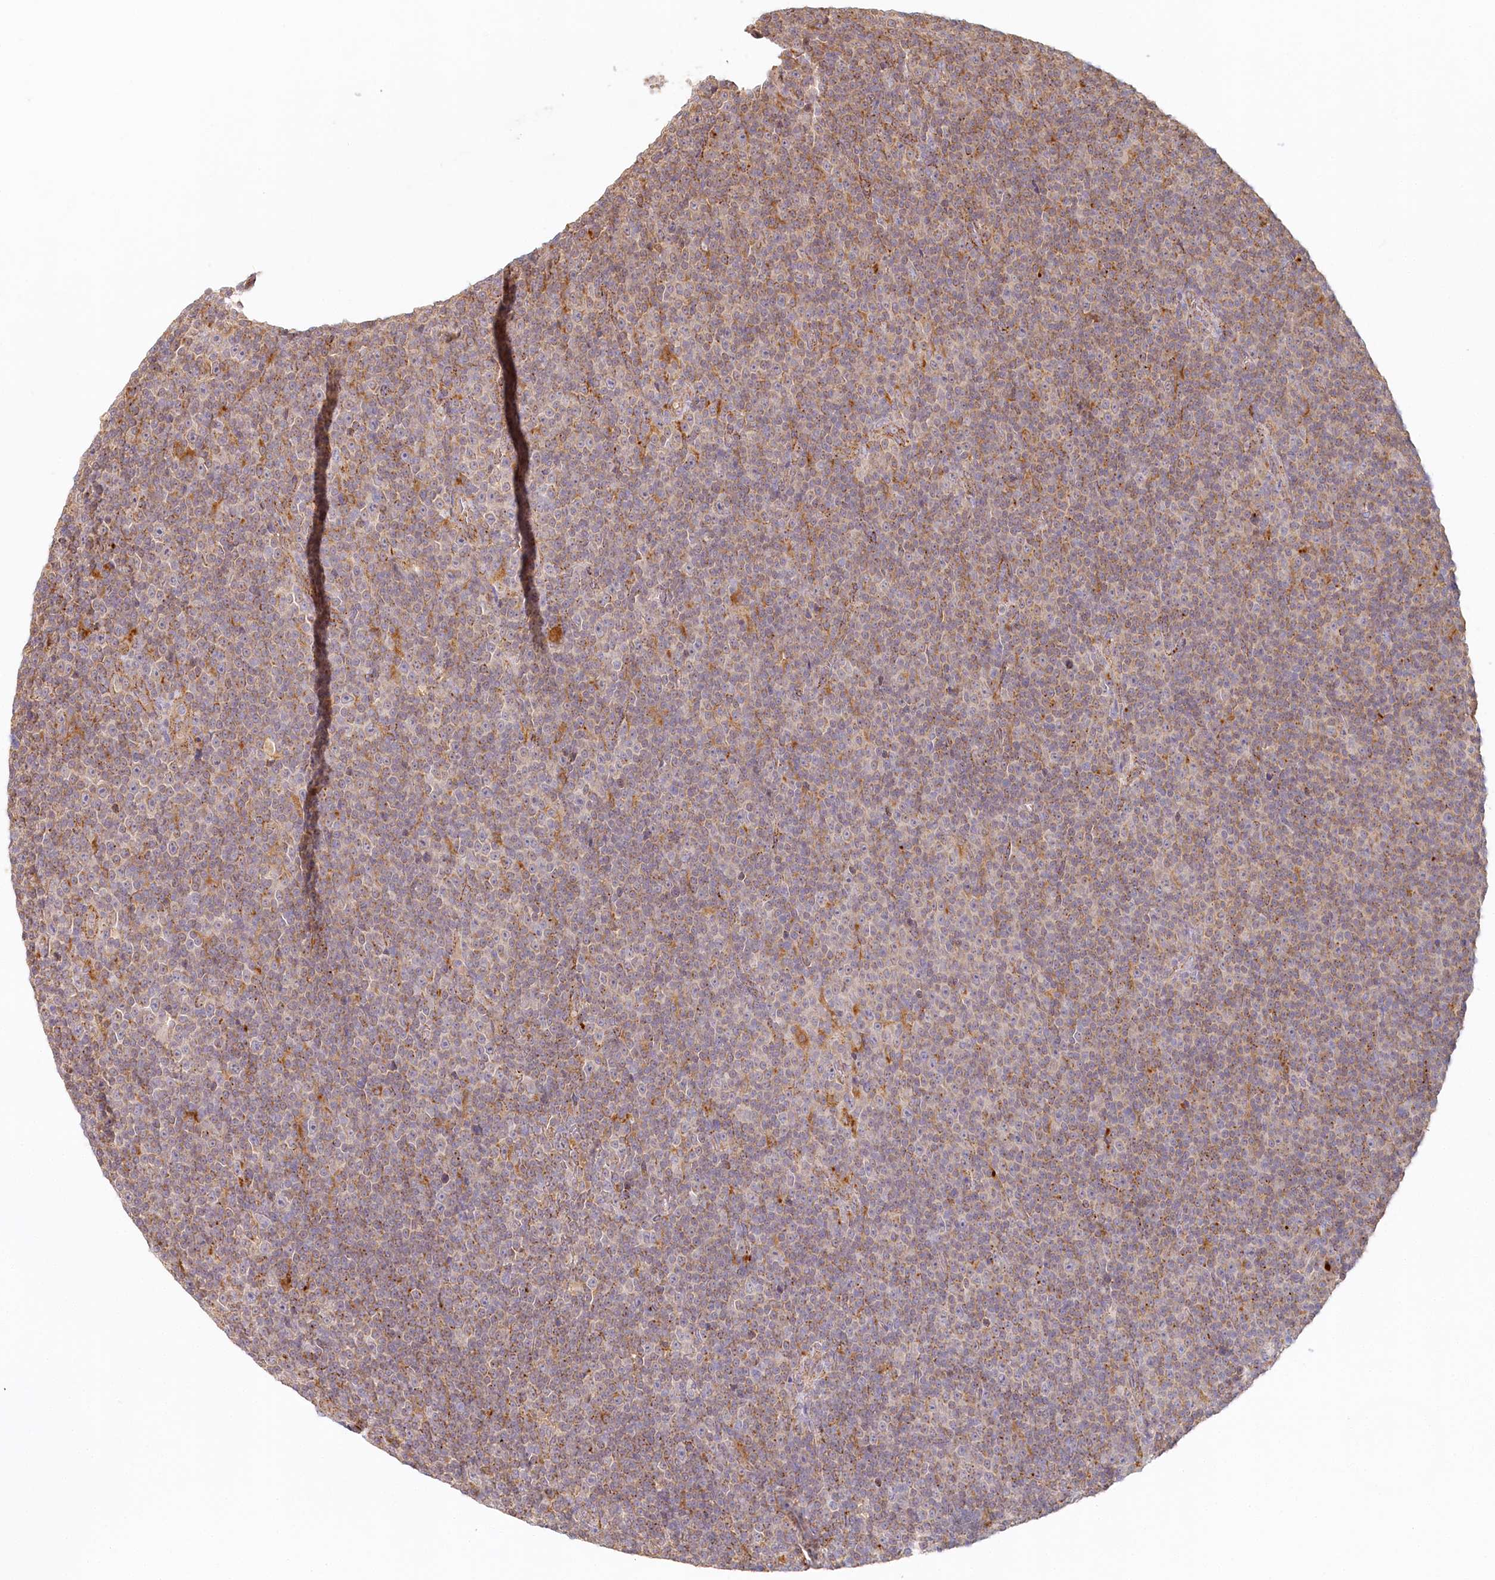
{"staining": {"intensity": "weak", "quantity": ">75%", "location": "cytoplasmic/membranous"}, "tissue": "lymphoma", "cell_type": "Tumor cells", "image_type": "cancer", "snomed": [{"axis": "morphology", "description": "Malignant lymphoma, non-Hodgkin's type, Low grade"}, {"axis": "topography", "description": "Lymph node"}], "caption": "Malignant lymphoma, non-Hodgkin's type (low-grade) stained with DAB immunohistochemistry (IHC) displays low levels of weak cytoplasmic/membranous expression in approximately >75% of tumor cells.", "gene": "VSIG1", "patient": {"sex": "female", "age": 67}}